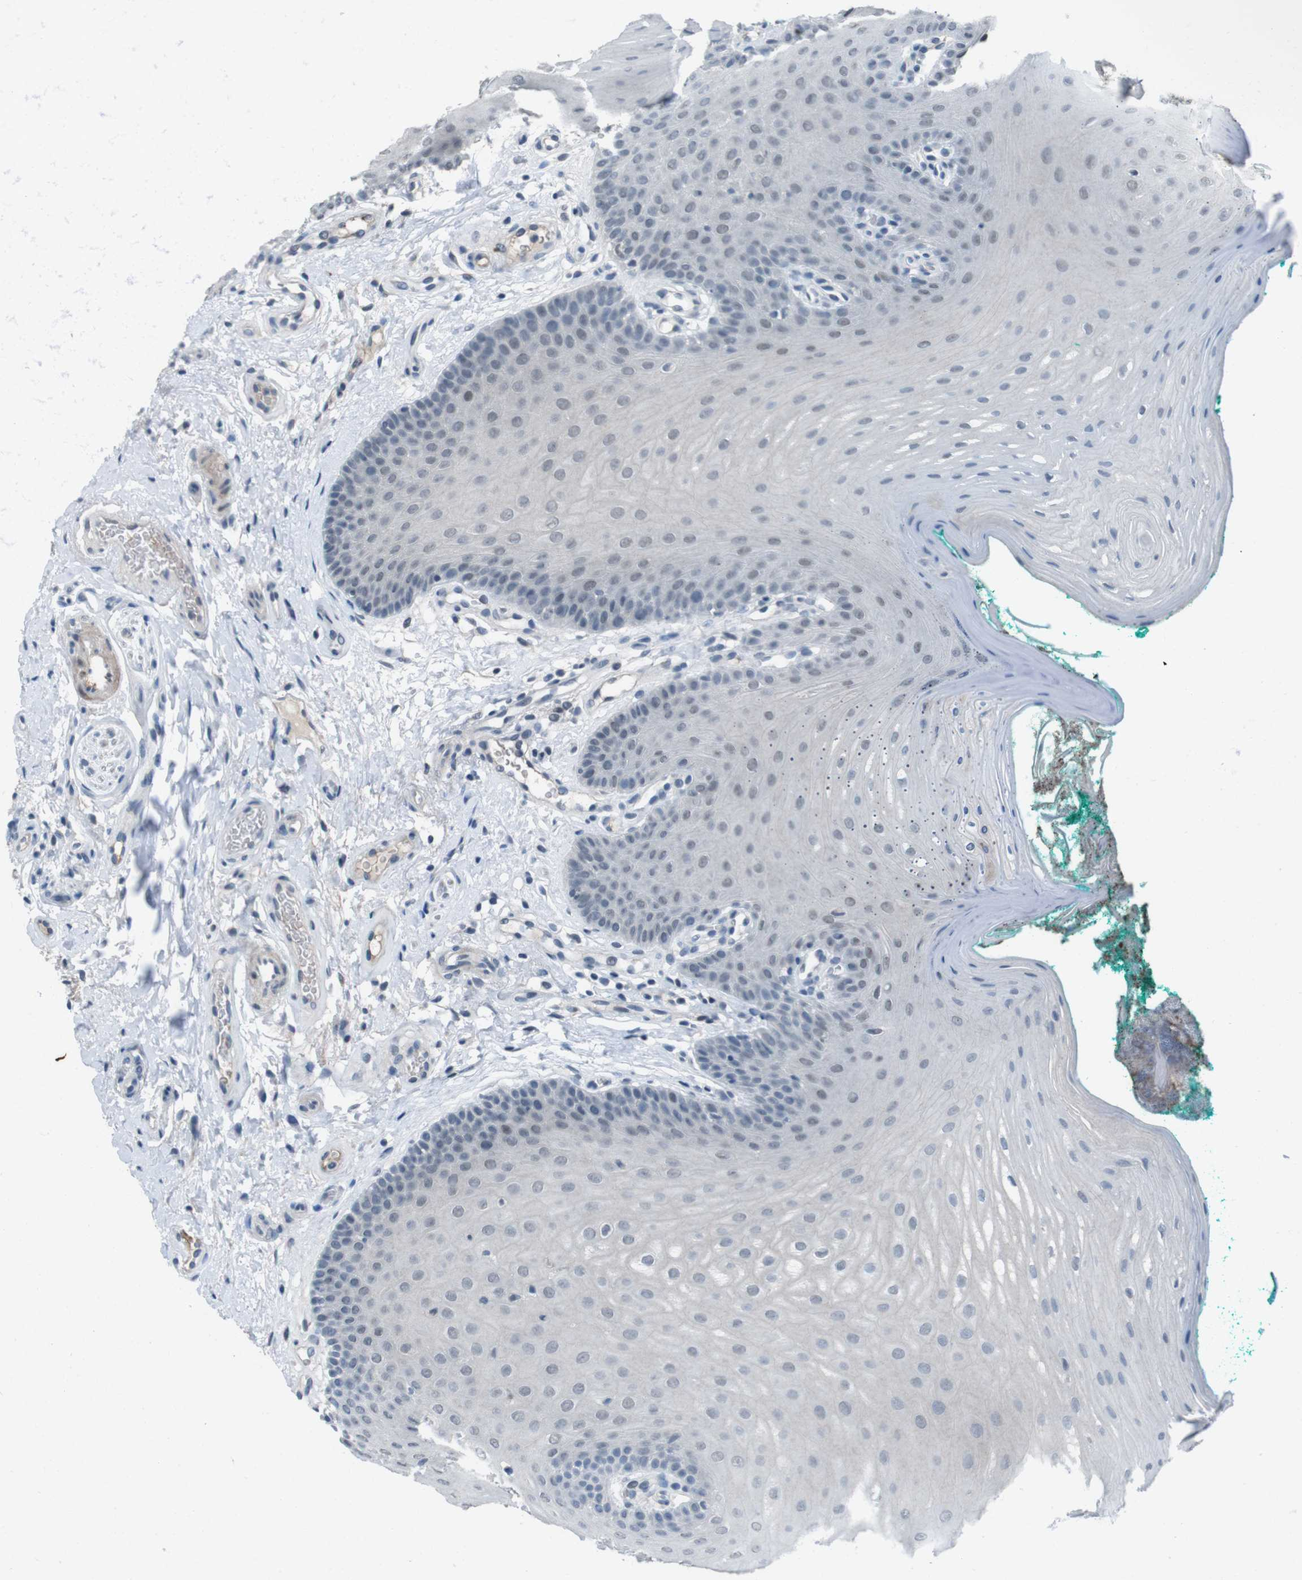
{"staining": {"intensity": "negative", "quantity": "none", "location": "none"}, "tissue": "oral mucosa", "cell_type": "Squamous epithelial cells", "image_type": "normal", "snomed": [{"axis": "morphology", "description": "Normal tissue, NOS"}, {"axis": "topography", "description": "Skeletal muscle"}, {"axis": "topography", "description": "Oral tissue"}], "caption": "Squamous epithelial cells show no significant protein positivity in normal oral mucosa. Brightfield microscopy of immunohistochemistry stained with DAB (3,3'-diaminobenzidine) (brown) and hematoxylin (blue), captured at high magnification.", "gene": "CDHR2", "patient": {"sex": "male", "age": 58}}